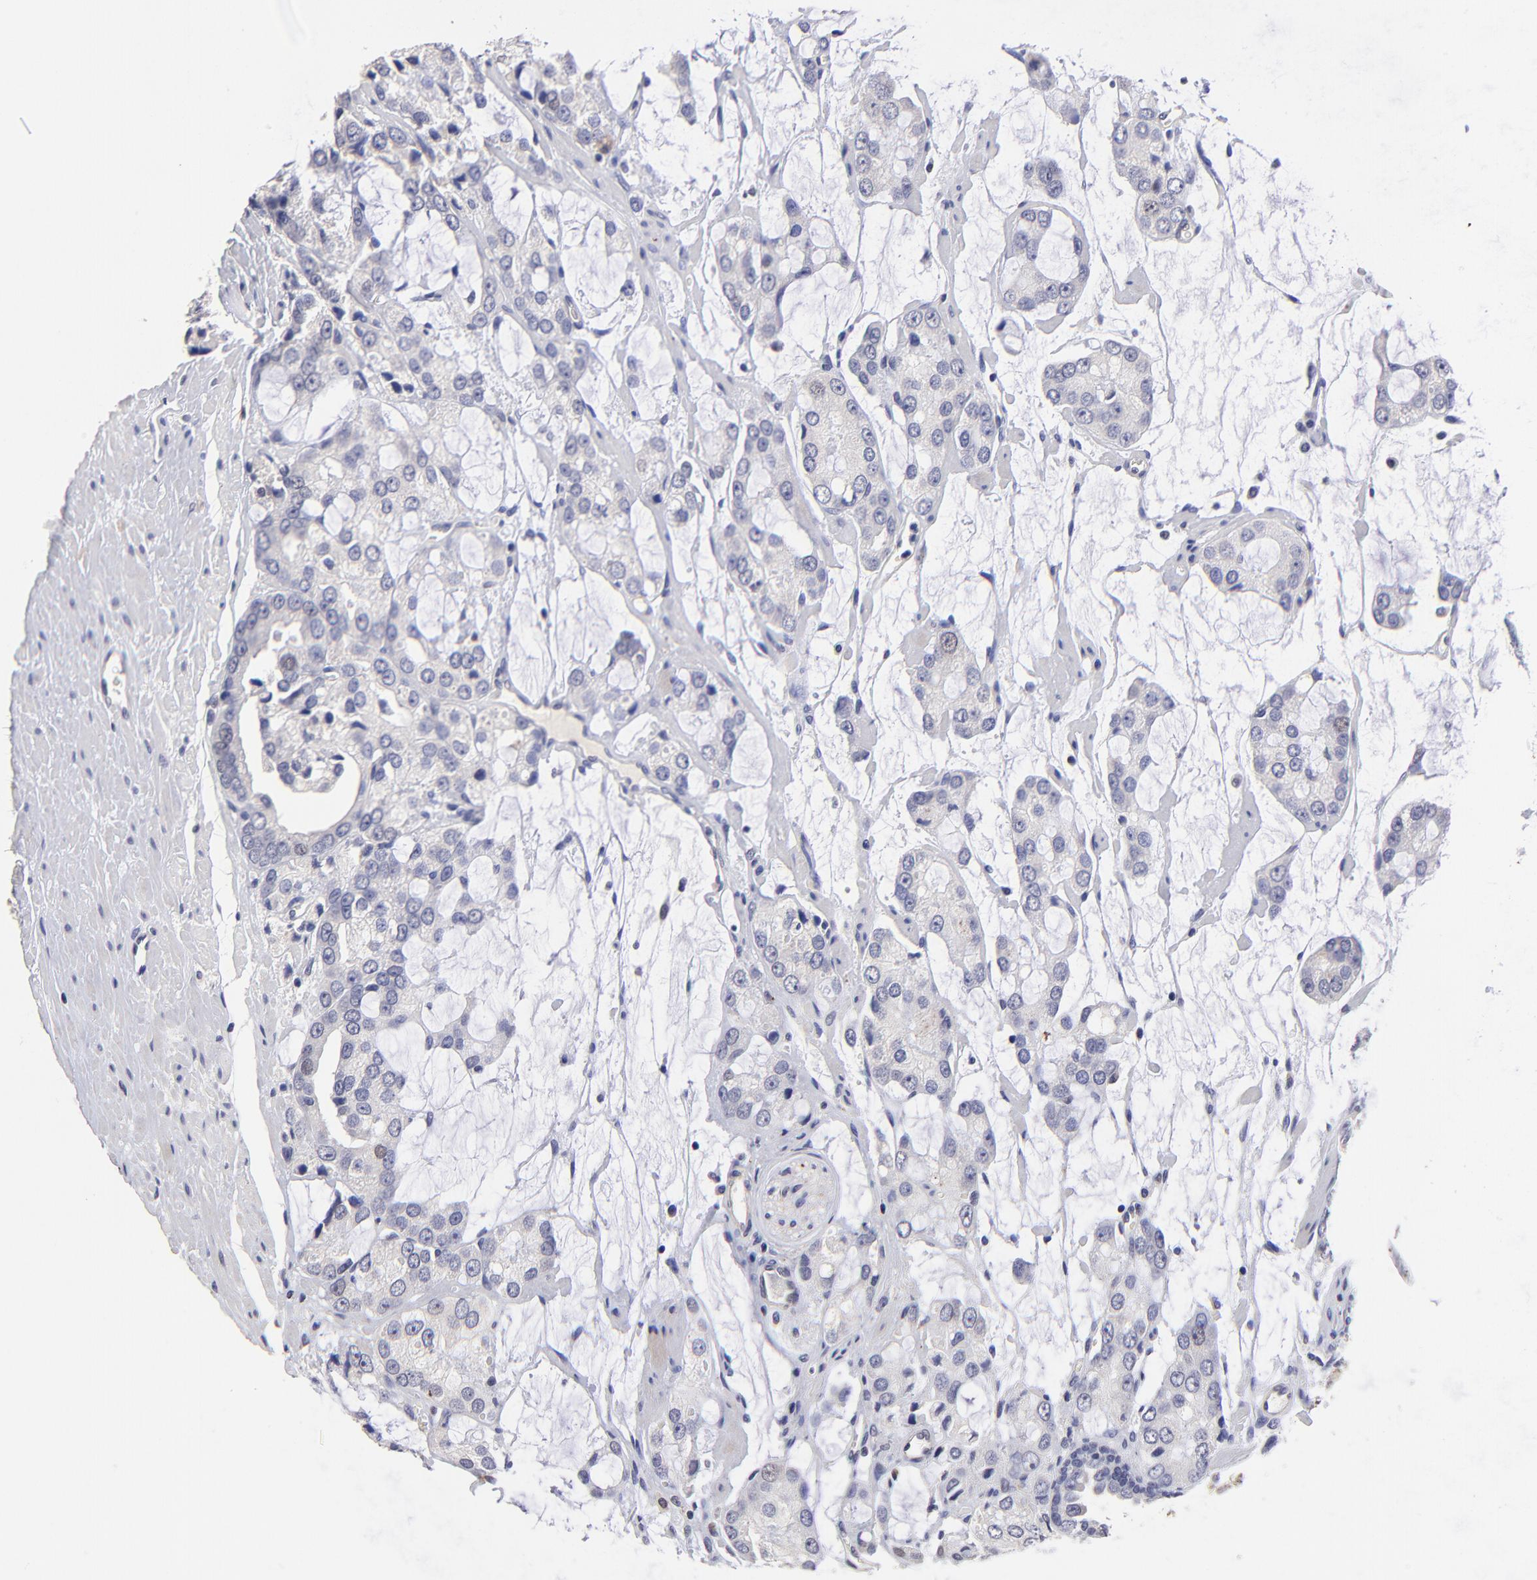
{"staining": {"intensity": "negative", "quantity": "none", "location": "none"}, "tissue": "prostate cancer", "cell_type": "Tumor cells", "image_type": "cancer", "snomed": [{"axis": "morphology", "description": "Adenocarcinoma, High grade"}, {"axis": "topography", "description": "Prostate"}], "caption": "This is a image of immunohistochemistry staining of prostate cancer, which shows no positivity in tumor cells.", "gene": "DNMT1", "patient": {"sex": "male", "age": 67}}